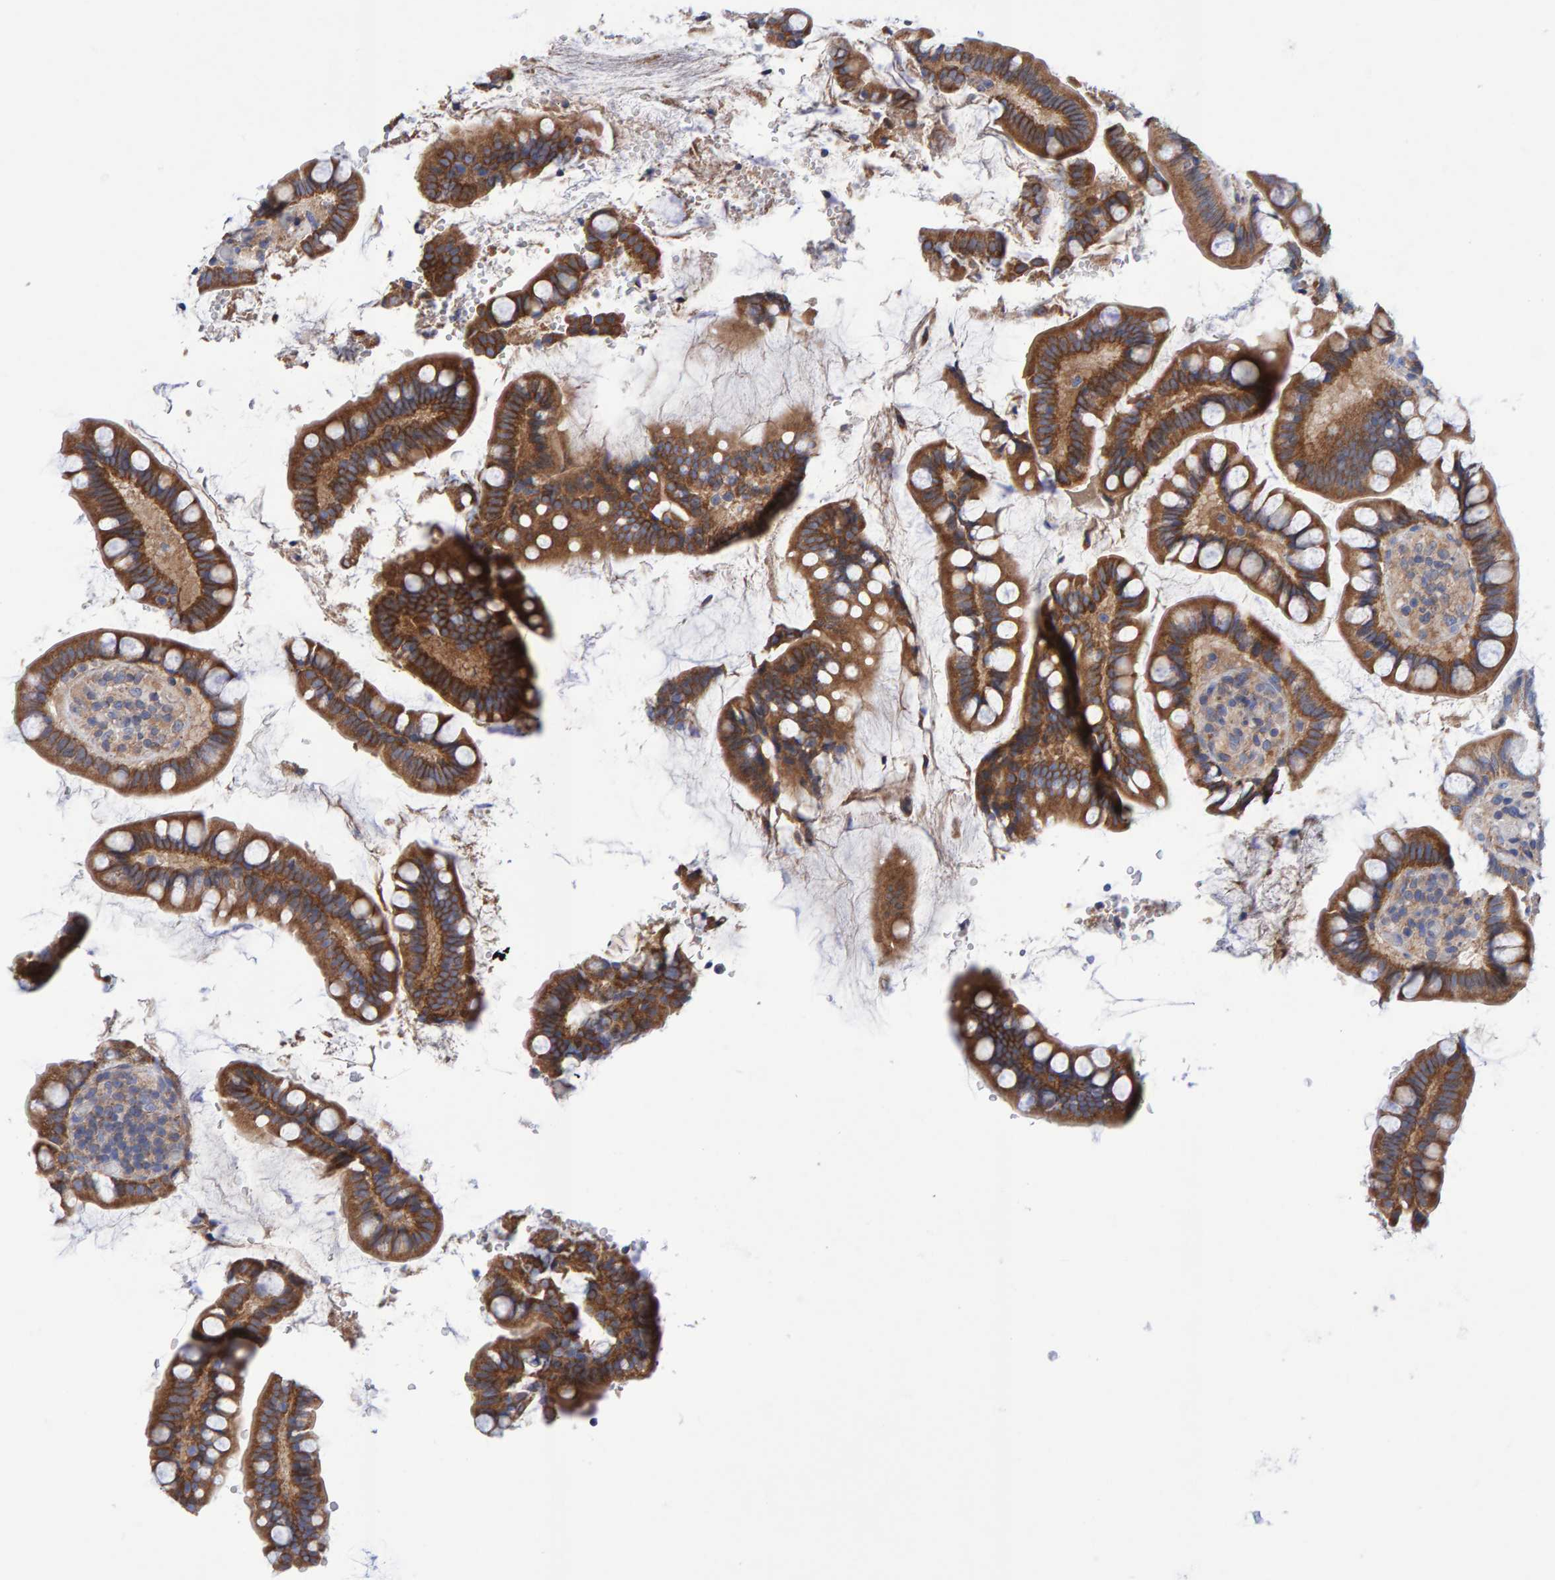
{"staining": {"intensity": "moderate", "quantity": ">75%", "location": "cytoplasmic/membranous"}, "tissue": "small intestine", "cell_type": "Glandular cells", "image_type": "normal", "snomed": [{"axis": "morphology", "description": "Normal tissue, NOS"}, {"axis": "topography", "description": "Smooth muscle"}, {"axis": "topography", "description": "Small intestine"}], "caption": "Immunohistochemistry (IHC) image of benign small intestine: human small intestine stained using immunohistochemistry (IHC) displays medium levels of moderate protein expression localized specifically in the cytoplasmic/membranous of glandular cells, appearing as a cytoplasmic/membranous brown color.", "gene": "EFR3A", "patient": {"sex": "female", "age": 84}}